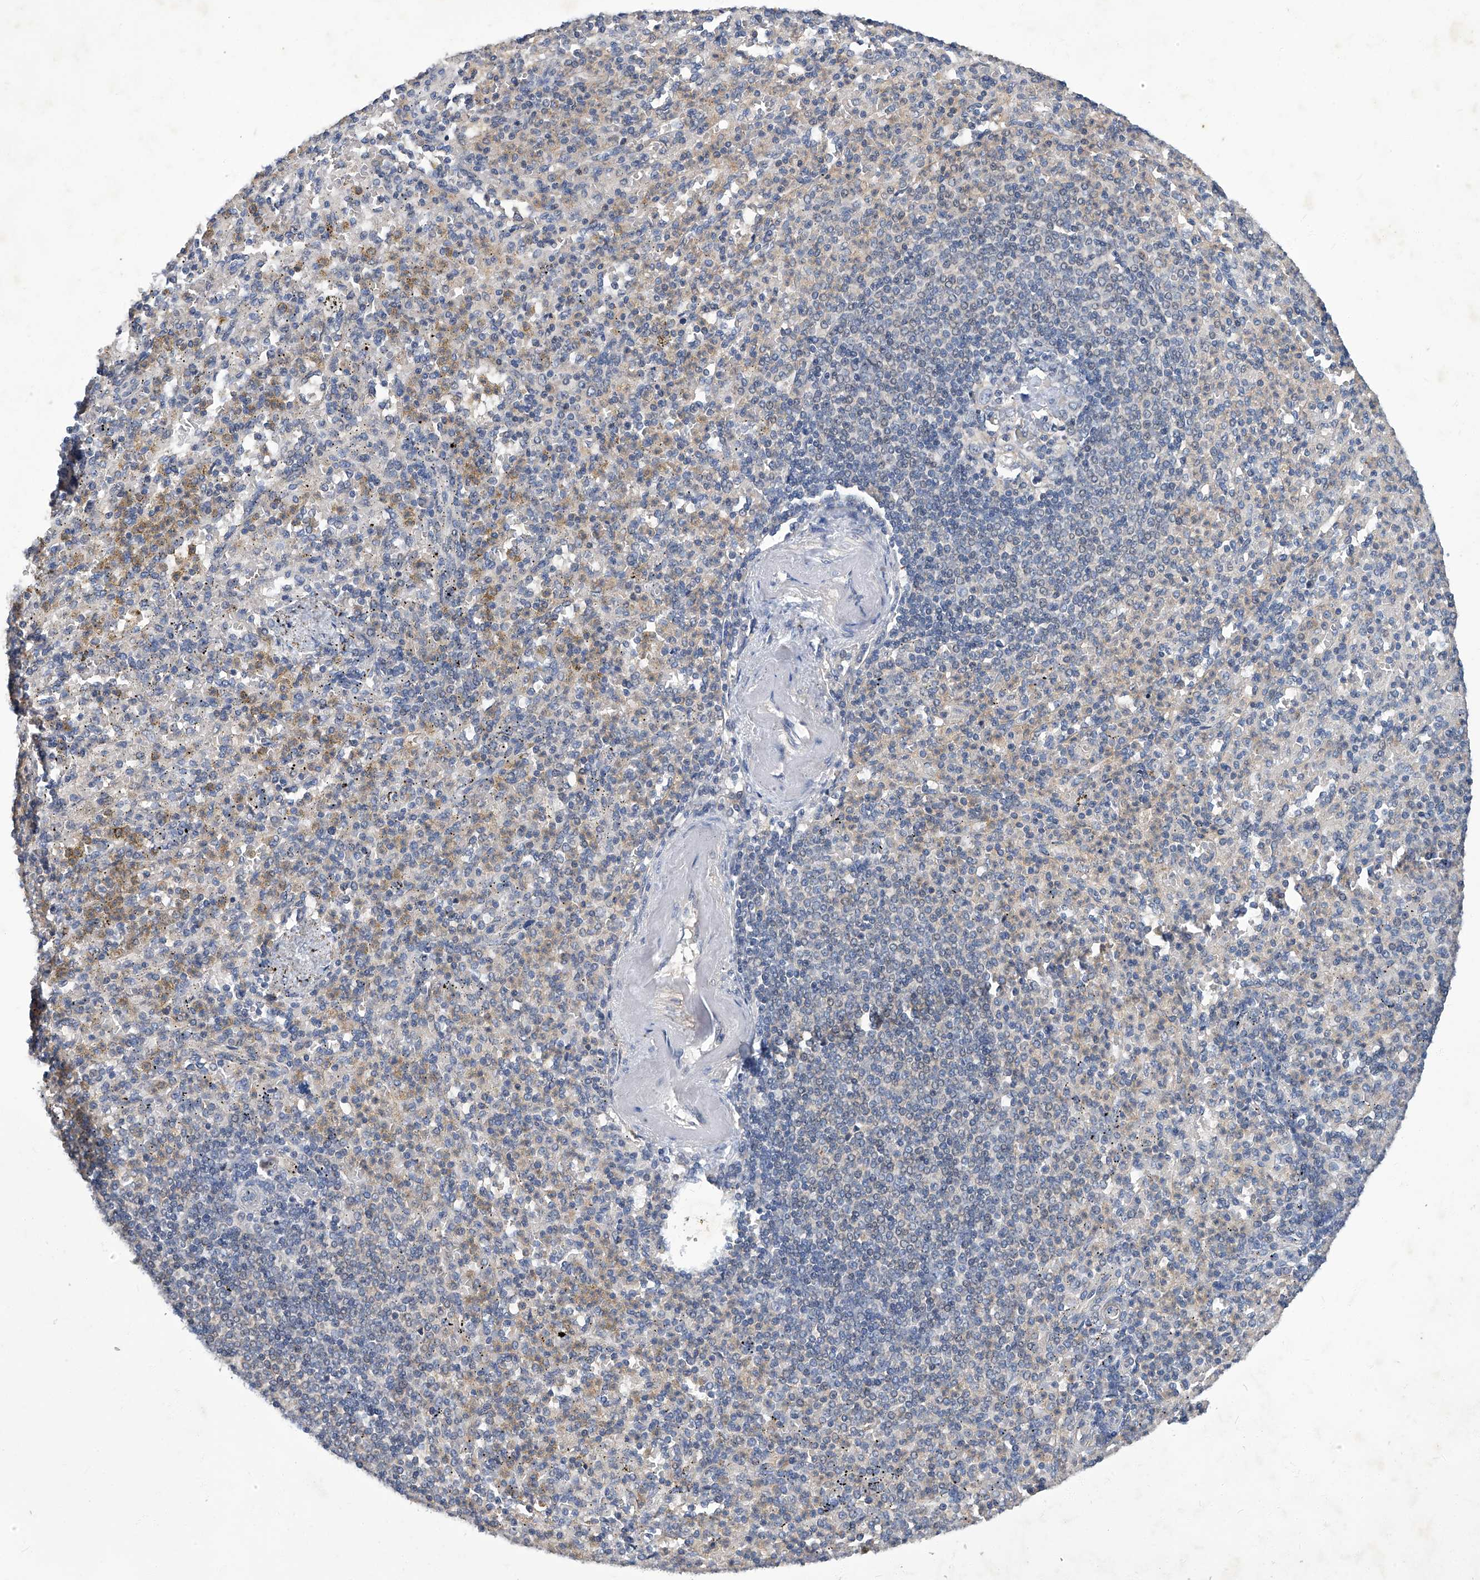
{"staining": {"intensity": "negative", "quantity": "none", "location": "none"}, "tissue": "spleen", "cell_type": "Cells in red pulp", "image_type": "normal", "snomed": [{"axis": "morphology", "description": "Normal tissue, NOS"}, {"axis": "topography", "description": "Spleen"}], "caption": "This is a photomicrograph of immunohistochemistry staining of unremarkable spleen, which shows no expression in cells in red pulp. The staining was performed using DAB (3,3'-diaminobenzidine) to visualize the protein expression in brown, while the nuclei were stained in blue with hematoxylin (Magnification: 20x).", "gene": "TGFBR1", "patient": {"sex": "female", "age": 74}}